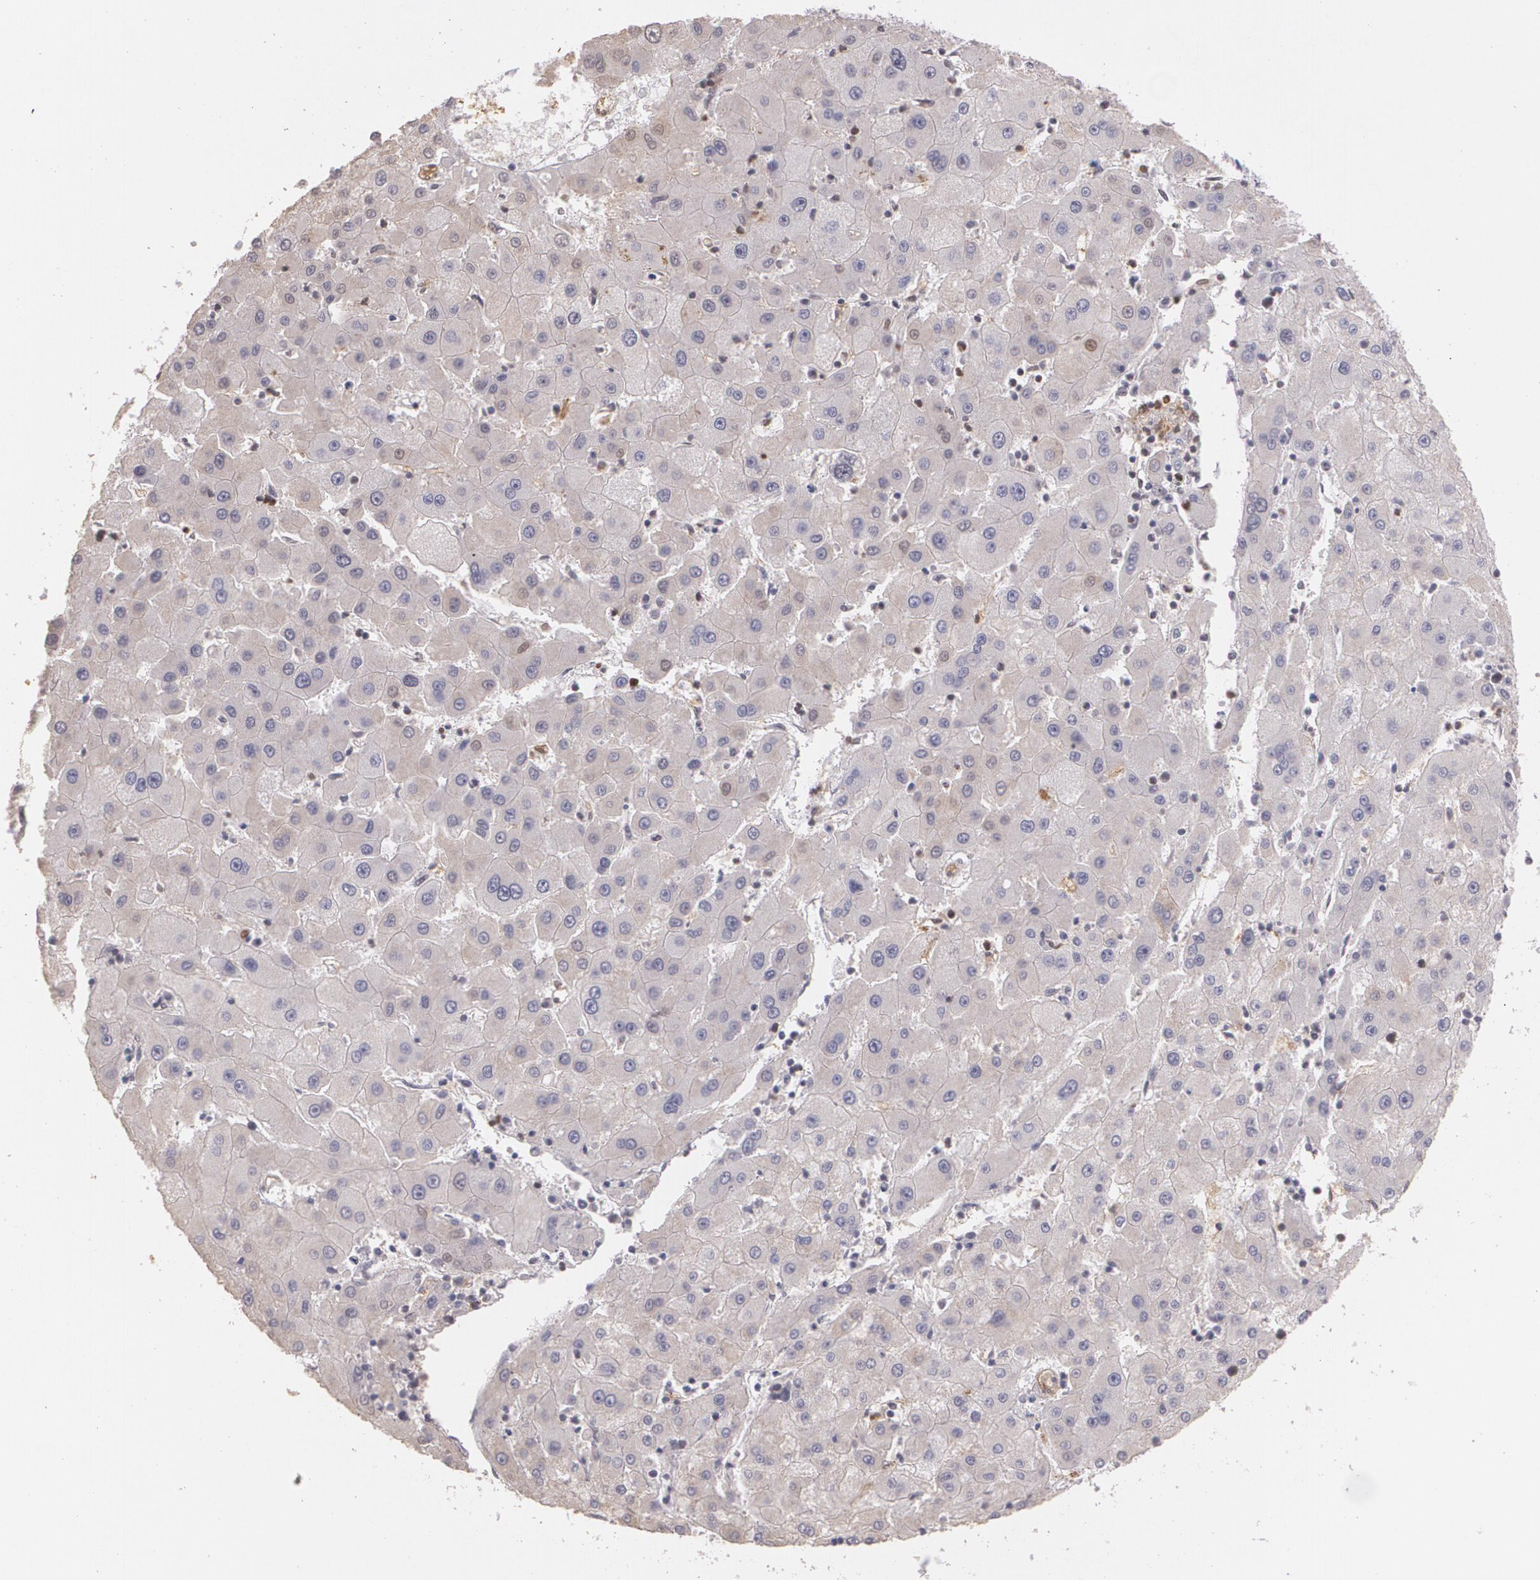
{"staining": {"intensity": "weak", "quantity": ">75%", "location": "cytoplasmic/membranous"}, "tissue": "liver cancer", "cell_type": "Tumor cells", "image_type": "cancer", "snomed": [{"axis": "morphology", "description": "Carcinoma, Hepatocellular, NOS"}, {"axis": "topography", "description": "Liver"}], "caption": "There is low levels of weak cytoplasmic/membranous positivity in tumor cells of liver cancer (hepatocellular carcinoma), as demonstrated by immunohistochemical staining (brown color).", "gene": "ACE", "patient": {"sex": "male", "age": 72}}